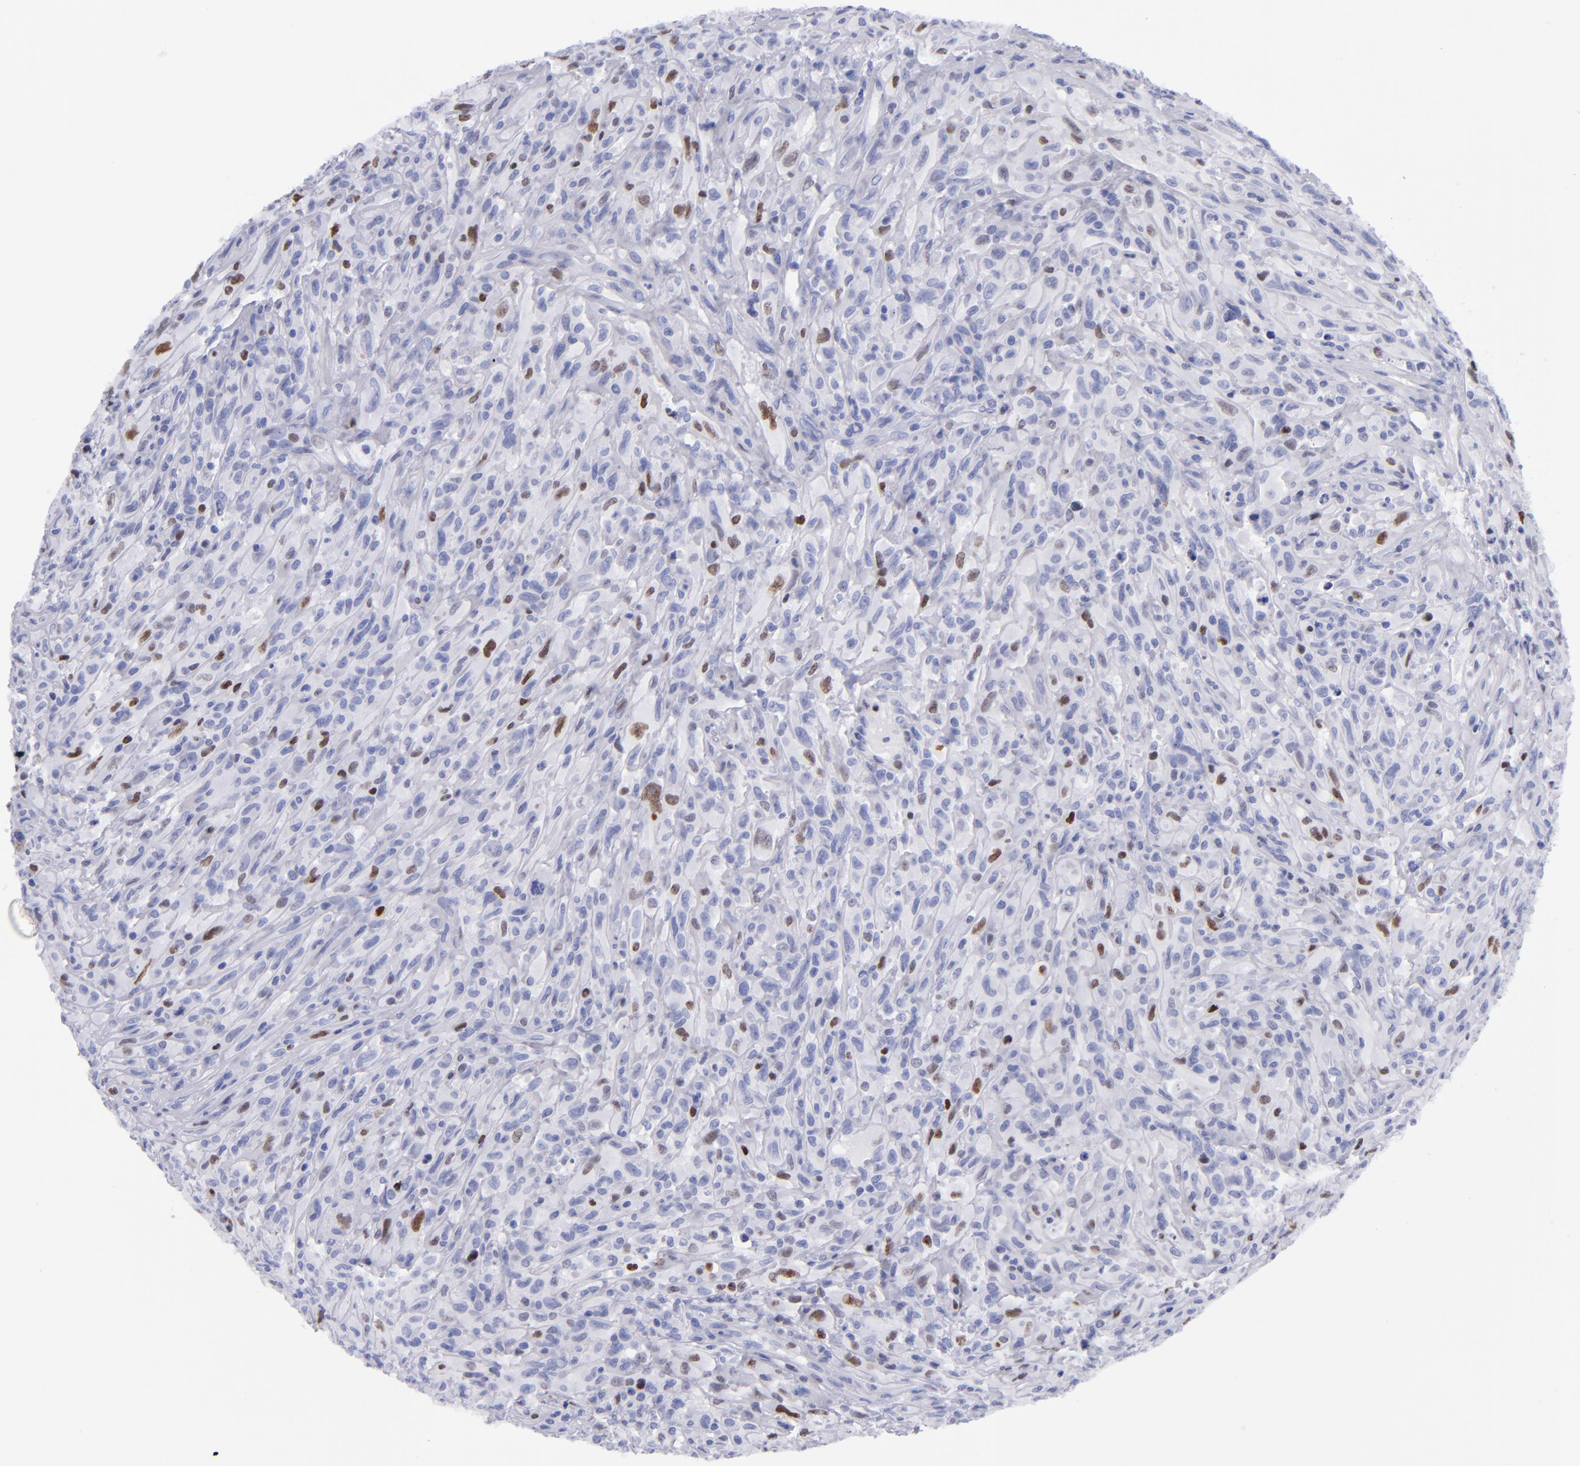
{"staining": {"intensity": "strong", "quantity": "<25%", "location": "nuclear"}, "tissue": "glioma", "cell_type": "Tumor cells", "image_type": "cancer", "snomed": [{"axis": "morphology", "description": "Glioma, malignant, High grade"}, {"axis": "topography", "description": "Brain"}], "caption": "This micrograph displays immunohistochemistry staining of high-grade glioma (malignant), with medium strong nuclear positivity in approximately <25% of tumor cells.", "gene": "MCM7", "patient": {"sex": "male", "age": 48}}